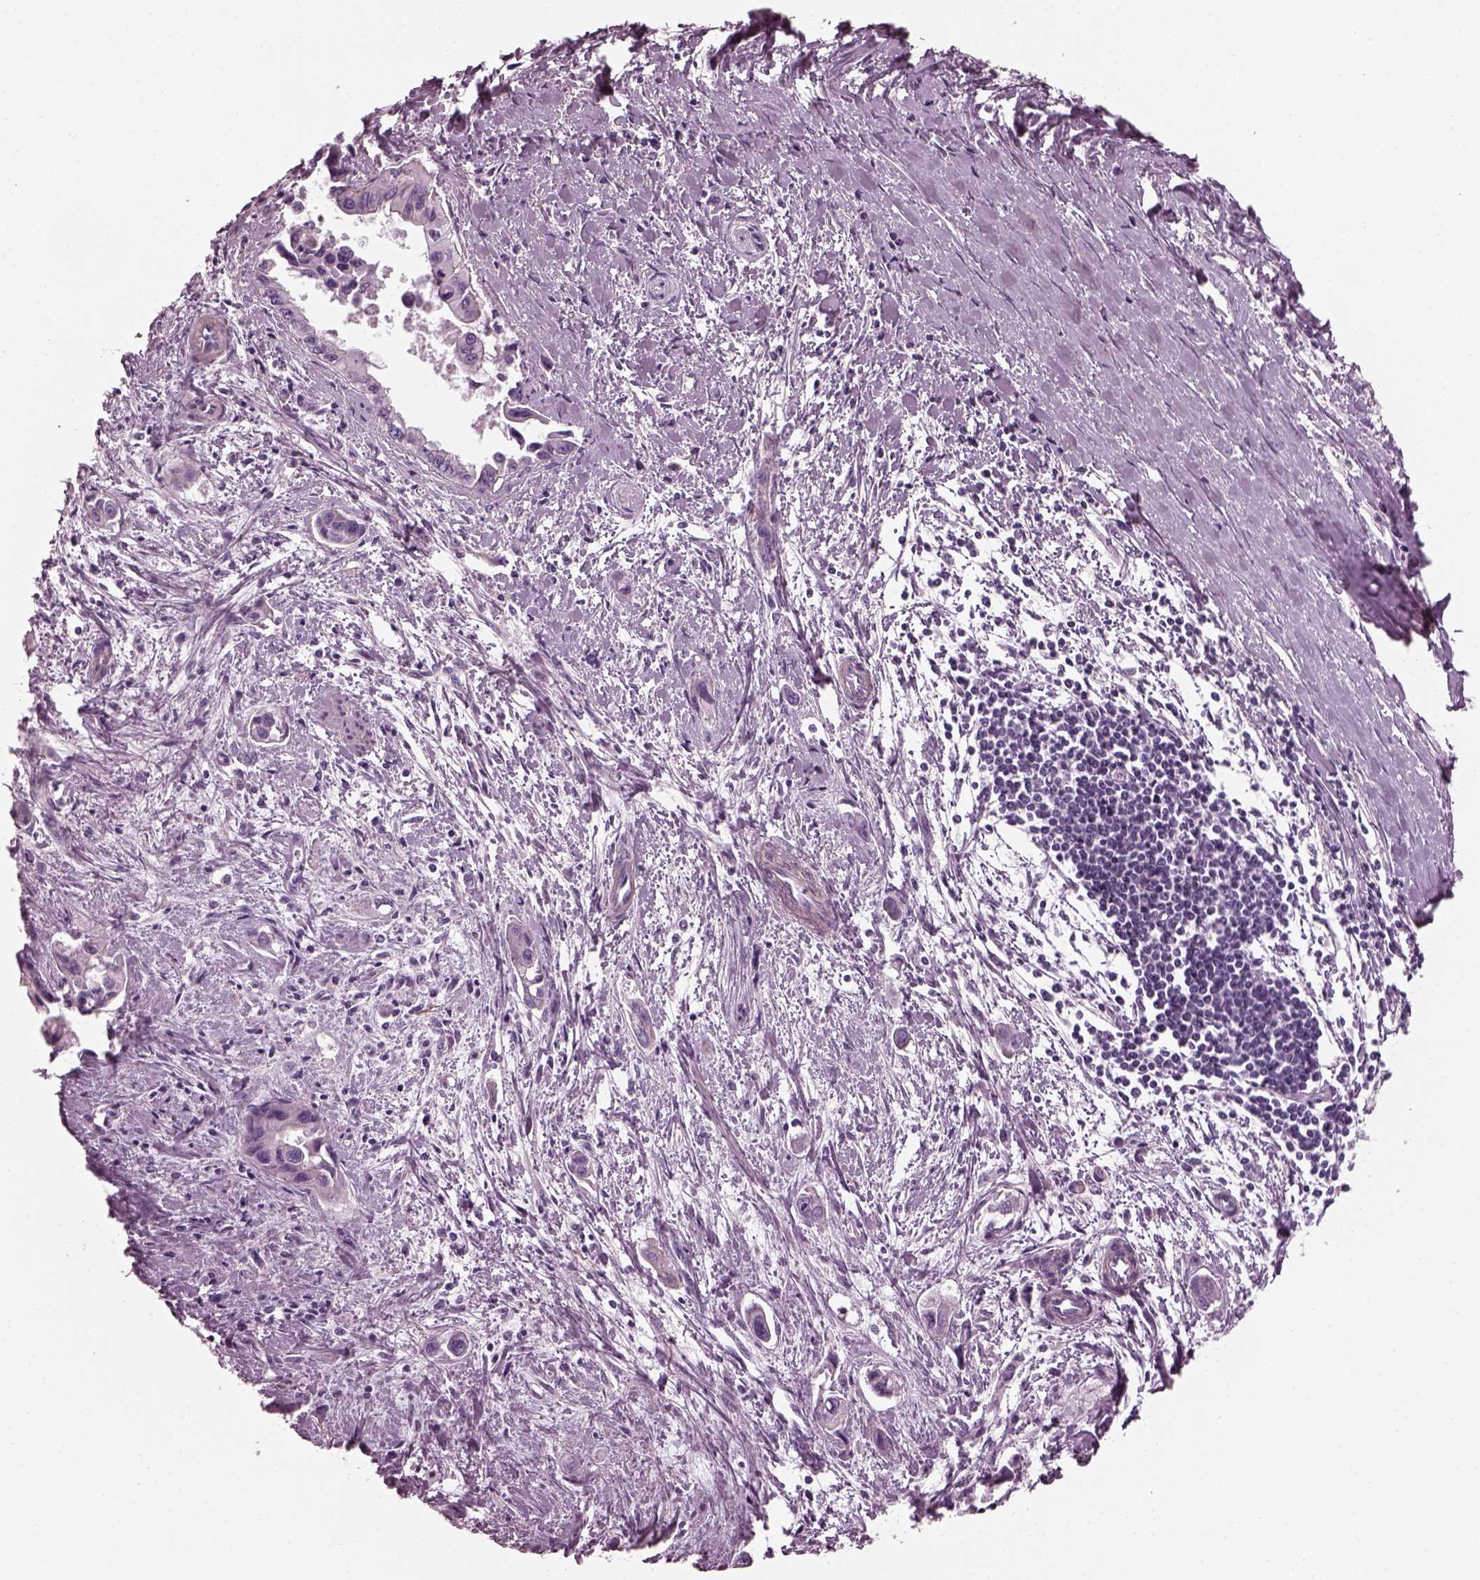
{"staining": {"intensity": "negative", "quantity": "none", "location": "none"}, "tissue": "pancreatic cancer", "cell_type": "Tumor cells", "image_type": "cancer", "snomed": [{"axis": "morphology", "description": "Adenocarcinoma, NOS"}, {"axis": "topography", "description": "Pancreas"}], "caption": "An immunohistochemistry micrograph of adenocarcinoma (pancreatic) is shown. There is no staining in tumor cells of adenocarcinoma (pancreatic). The staining is performed using DAB (3,3'-diaminobenzidine) brown chromogen with nuclei counter-stained in using hematoxylin.", "gene": "BFSP1", "patient": {"sex": "male", "age": 60}}